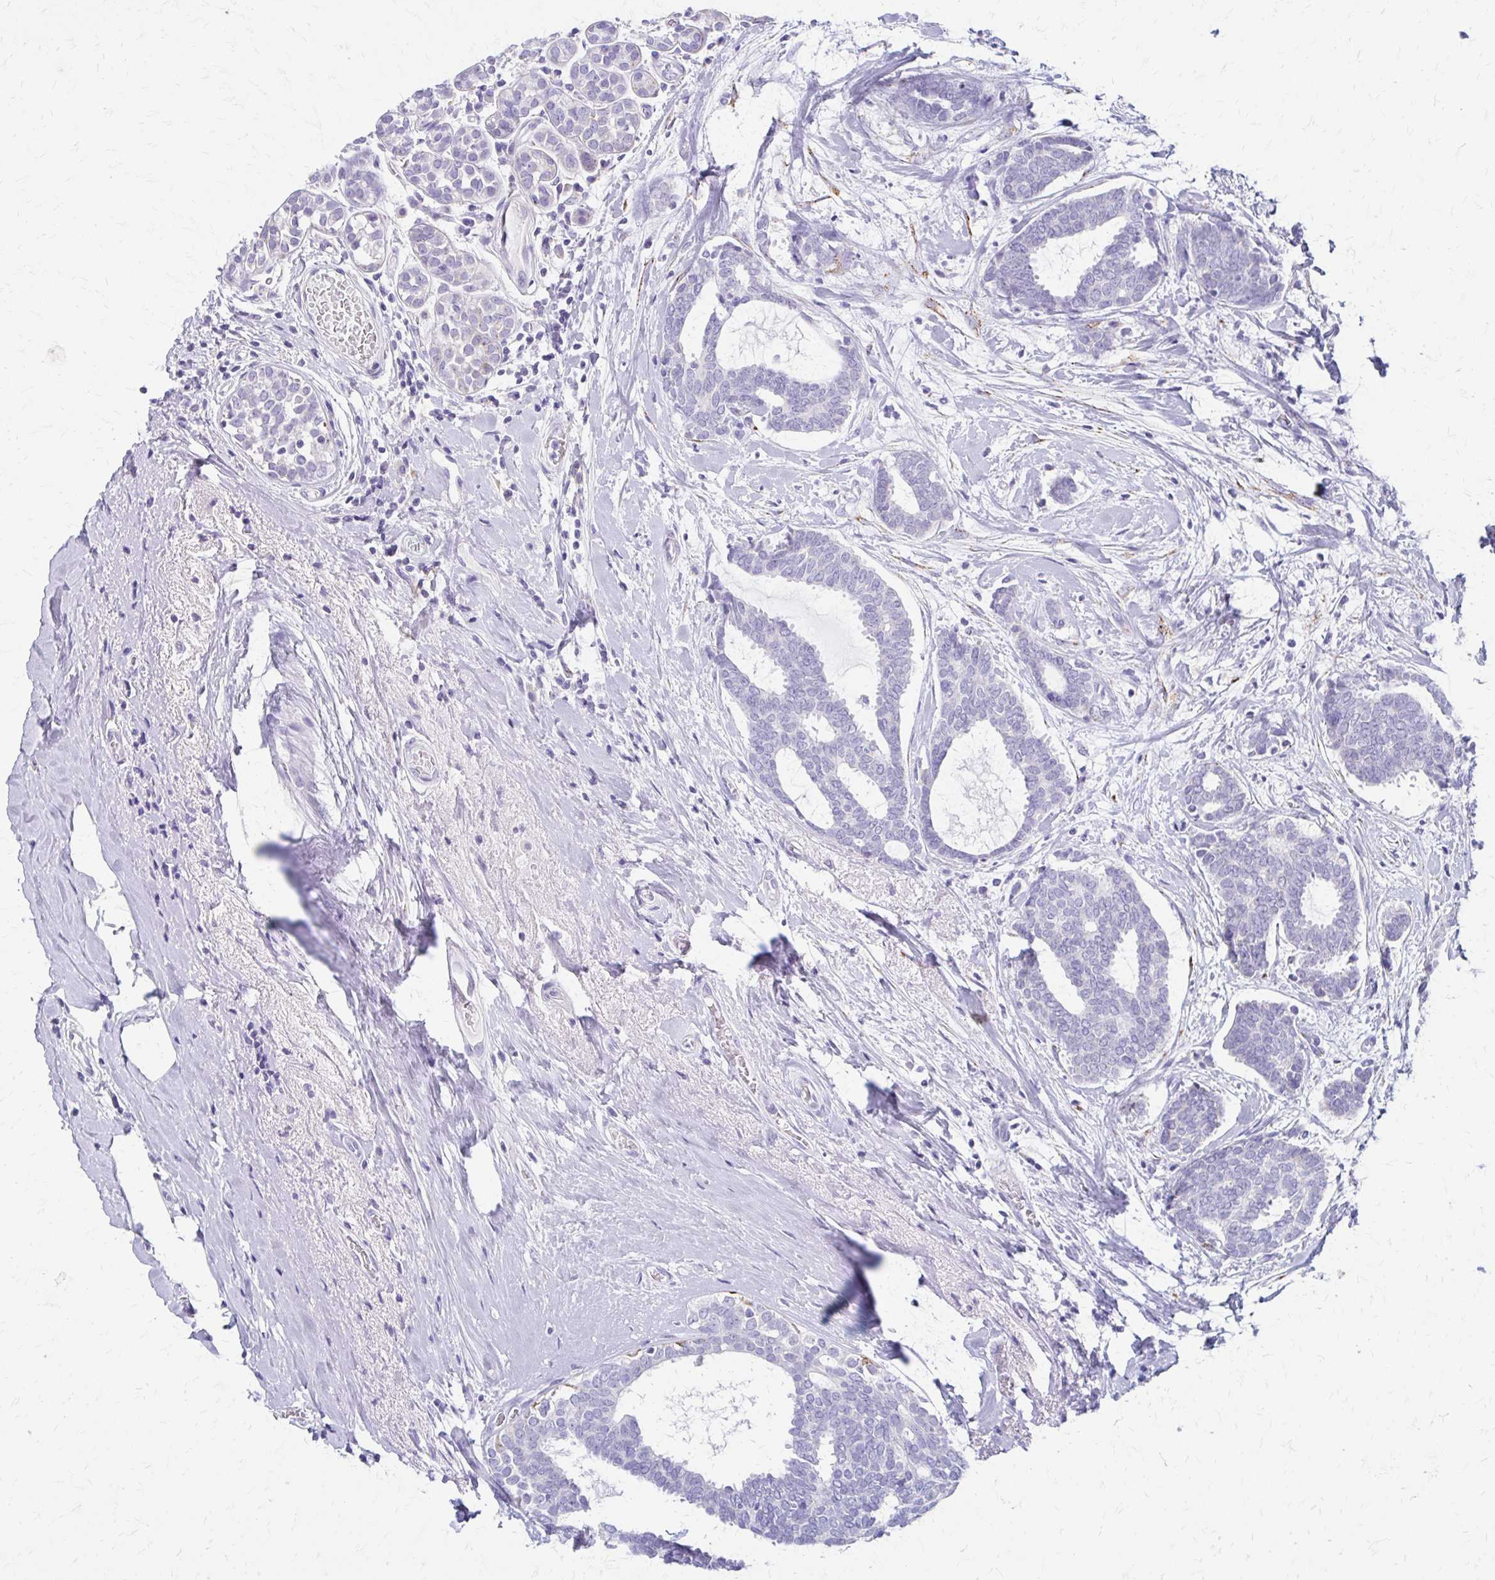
{"staining": {"intensity": "negative", "quantity": "none", "location": "none"}, "tissue": "breast cancer", "cell_type": "Tumor cells", "image_type": "cancer", "snomed": [{"axis": "morphology", "description": "Intraductal carcinoma, in situ"}, {"axis": "morphology", "description": "Duct carcinoma"}, {"axis": "morphology", "description": "Lobular carcinoma, in situ"}, {"axis": "topography", "description": "Breast"}], "caption": "Tumor cells are negative for protein expression in human breast cancer.", "gene": "ZSCAN5B", "patient": {"sex": "female", "age": 44}}